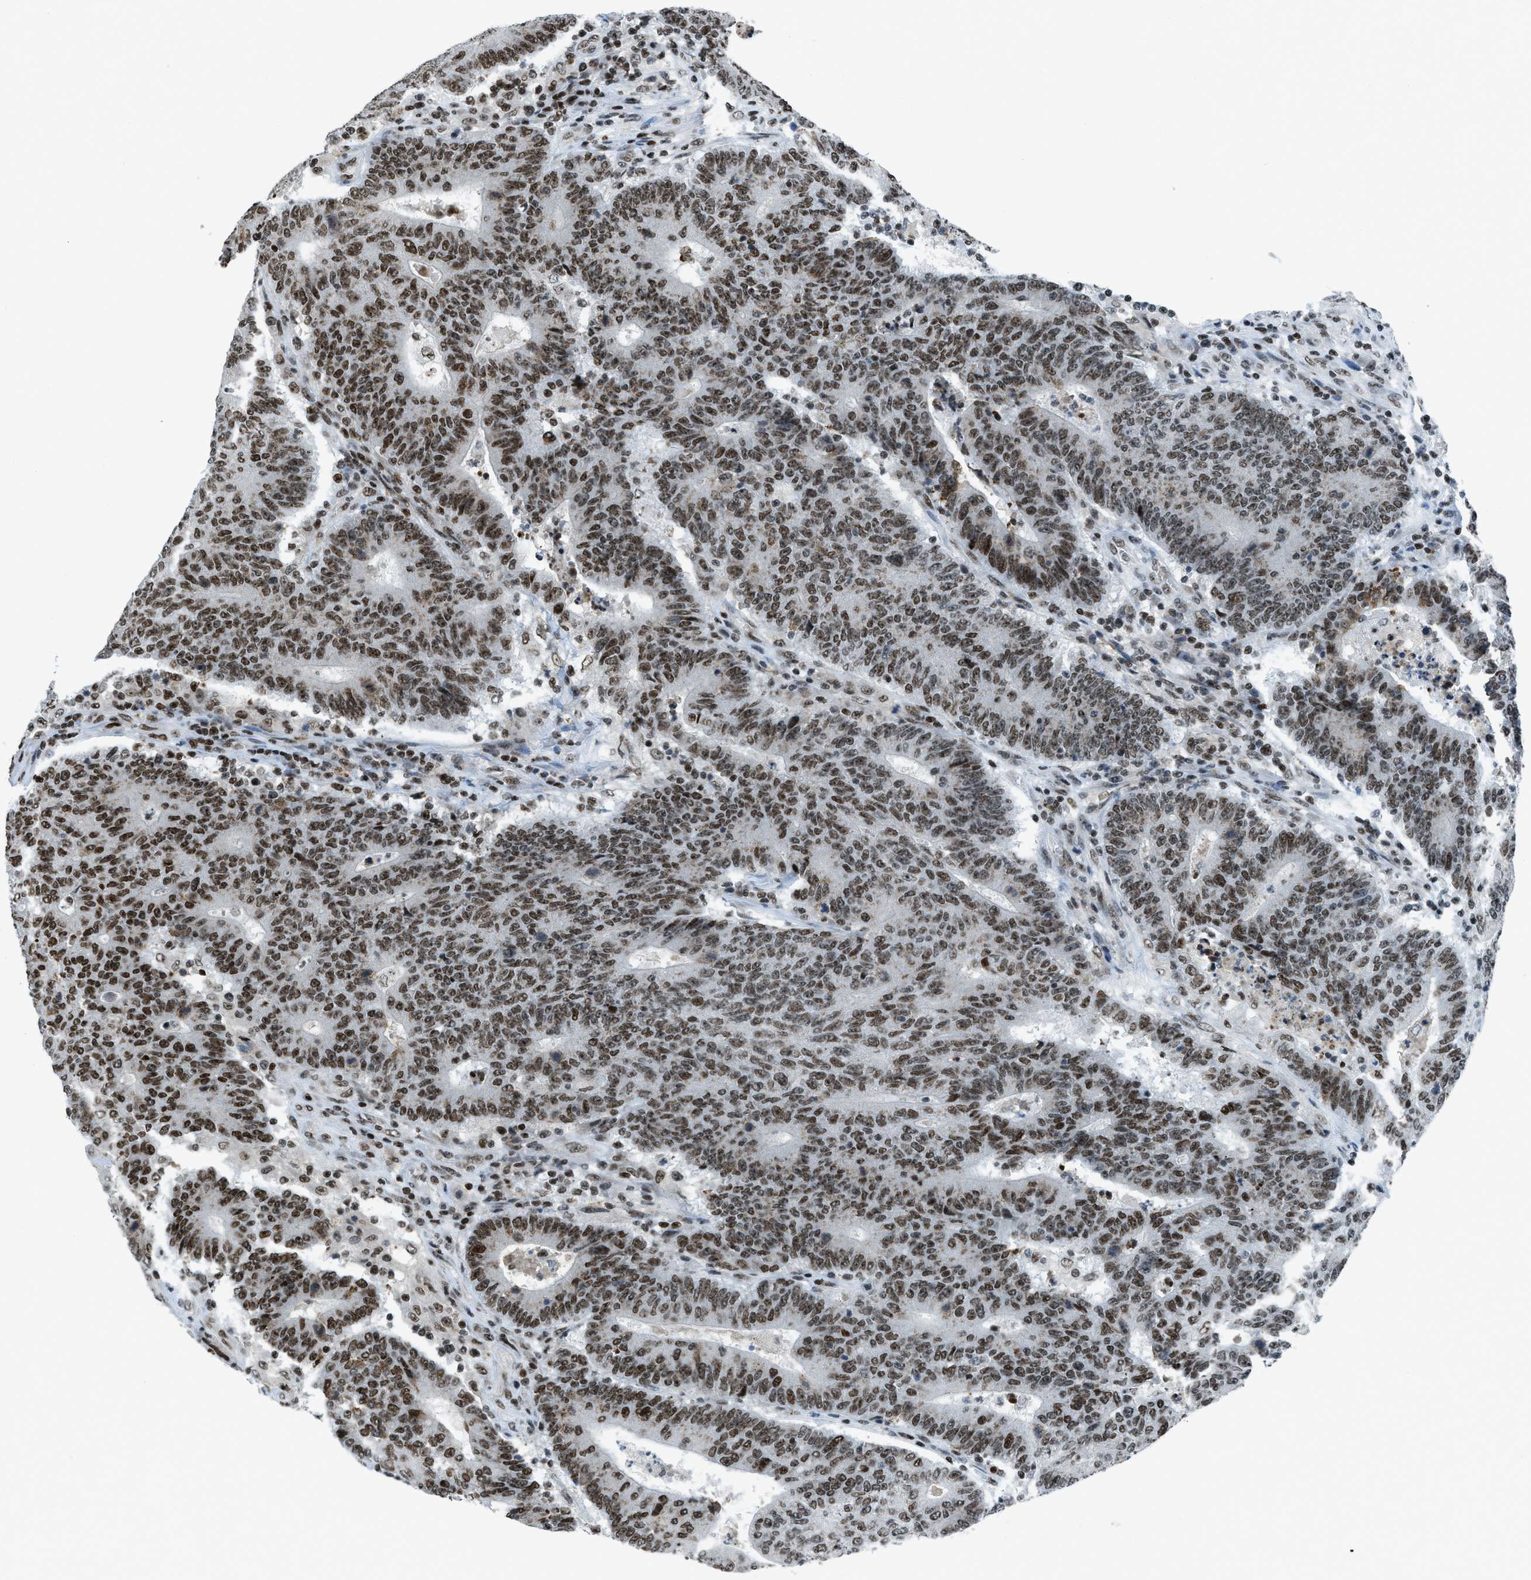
{"staining": {"intensity": "strong", "quantity": ">75%", "location": "nuclear"}, "tissue": "colorectal cancer", "cell_type": "Tumor cells", "image_type": "cancer", "snomed": [{"axis": "morphology", "description": "Normal tissue, NOS"}, {"axis": "morphology", "description": "Adenocarcinoma, NOS"}, {"axis": "topography", "description": "Colon"}], "caption": "Protein expression analysis of human colorectal cancer reveals strong nuclear expression in approximately >75% of tumor cells. The staining is performed using DAB (3,3'-diaminobenzidine) brown chromogen to label protein expression. The nuclei are counter-stained blue using hematoxylin.", "gene": "RAD51B", "patient": {"sex": "female", "age": 75}}